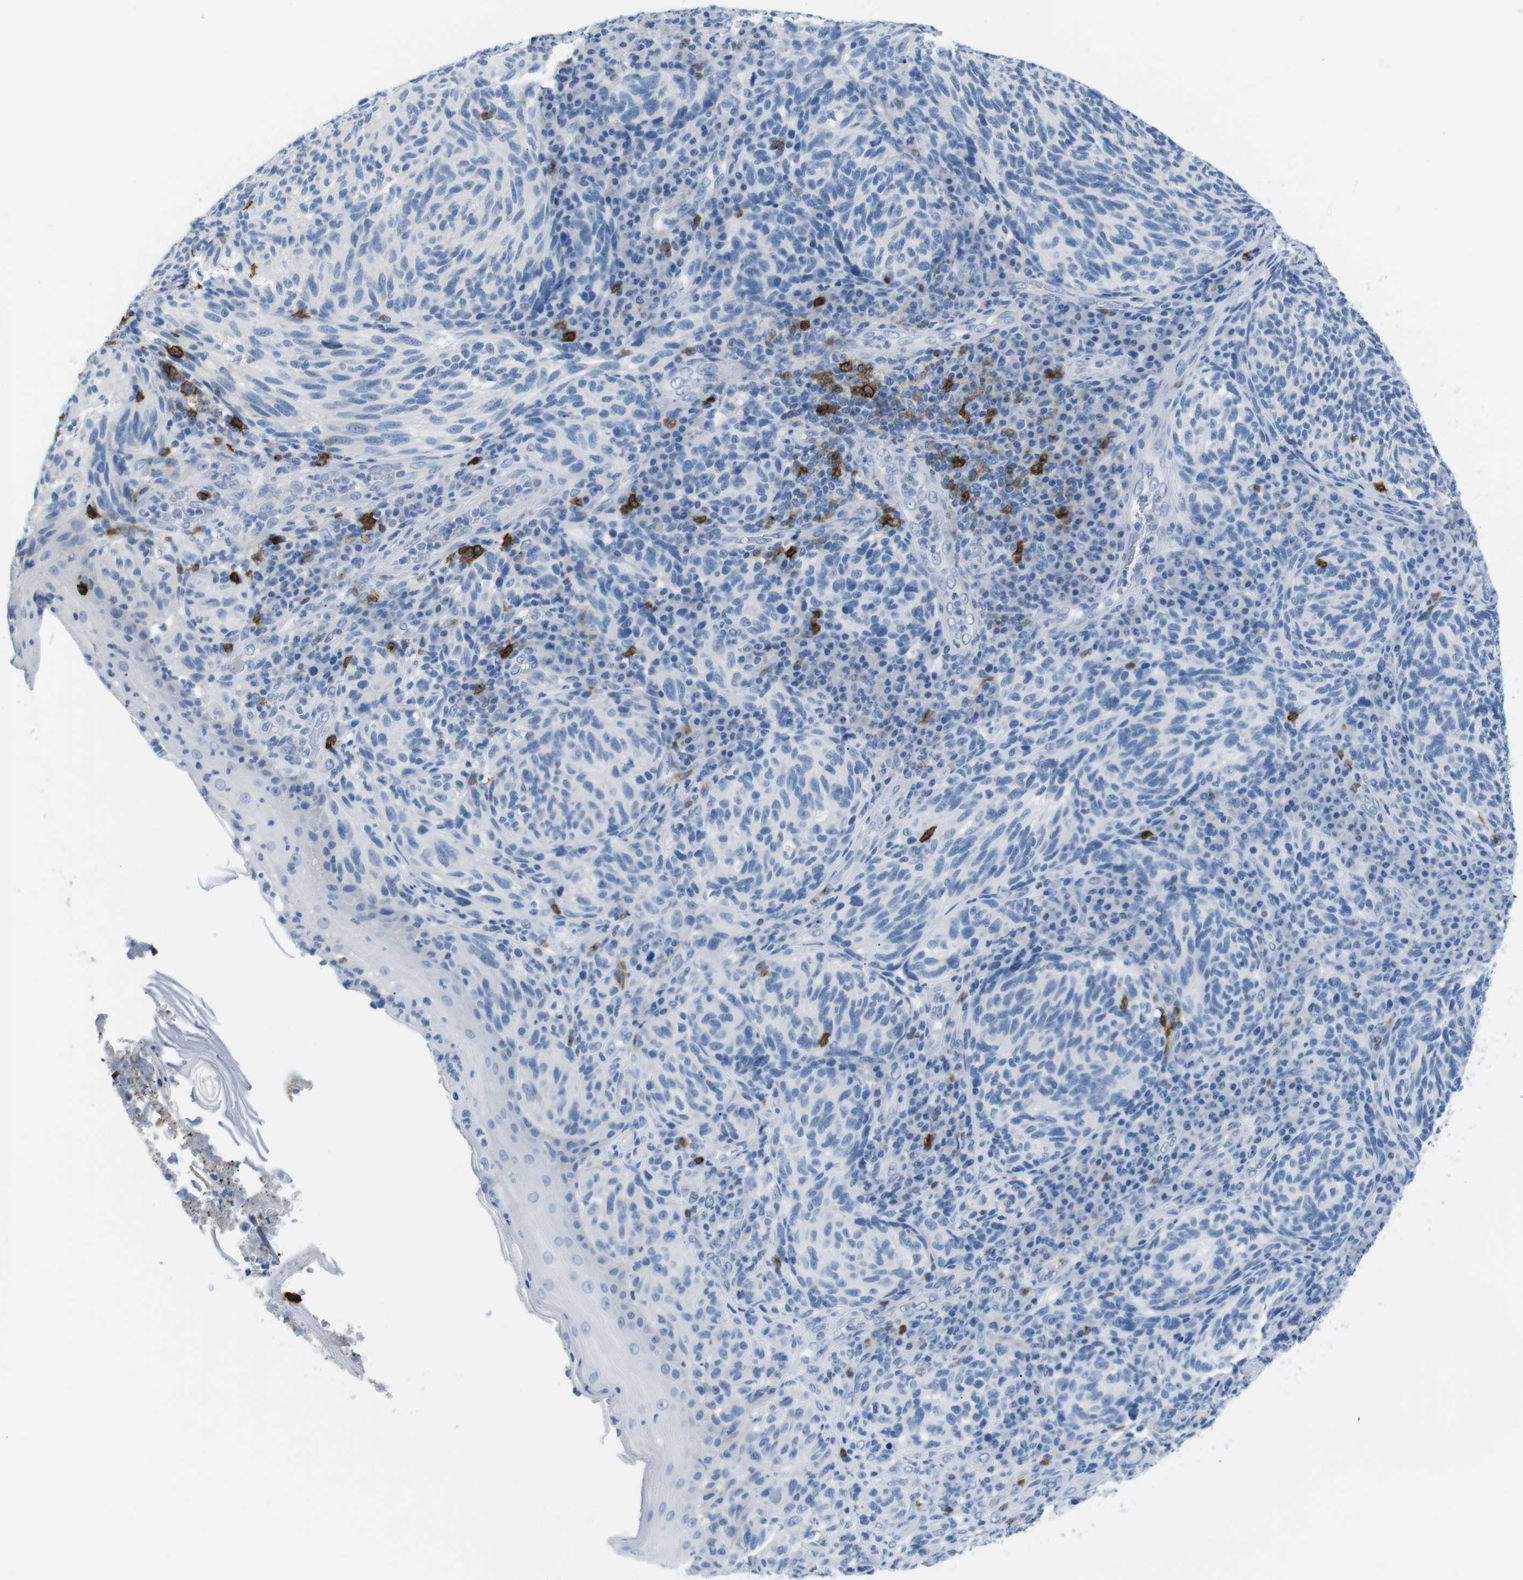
{"staining": {"intensity": "negative", "quantity": "none", "location": "none"}, "tissue": "melanoma", "cell_type": "Tumor cells", "image_type": "cancer", "snomed": [{"axis": "morphology", "description": "Malignant melanoma, NOS"}, {"axis": "topography", "description": "Skin"}], "caption": "Protein analysis of malignant melanoma reveals no significant expression in tumor cells.", "gene": "TNFRSF4", "patient": {"sex": "female", "age": 73}}